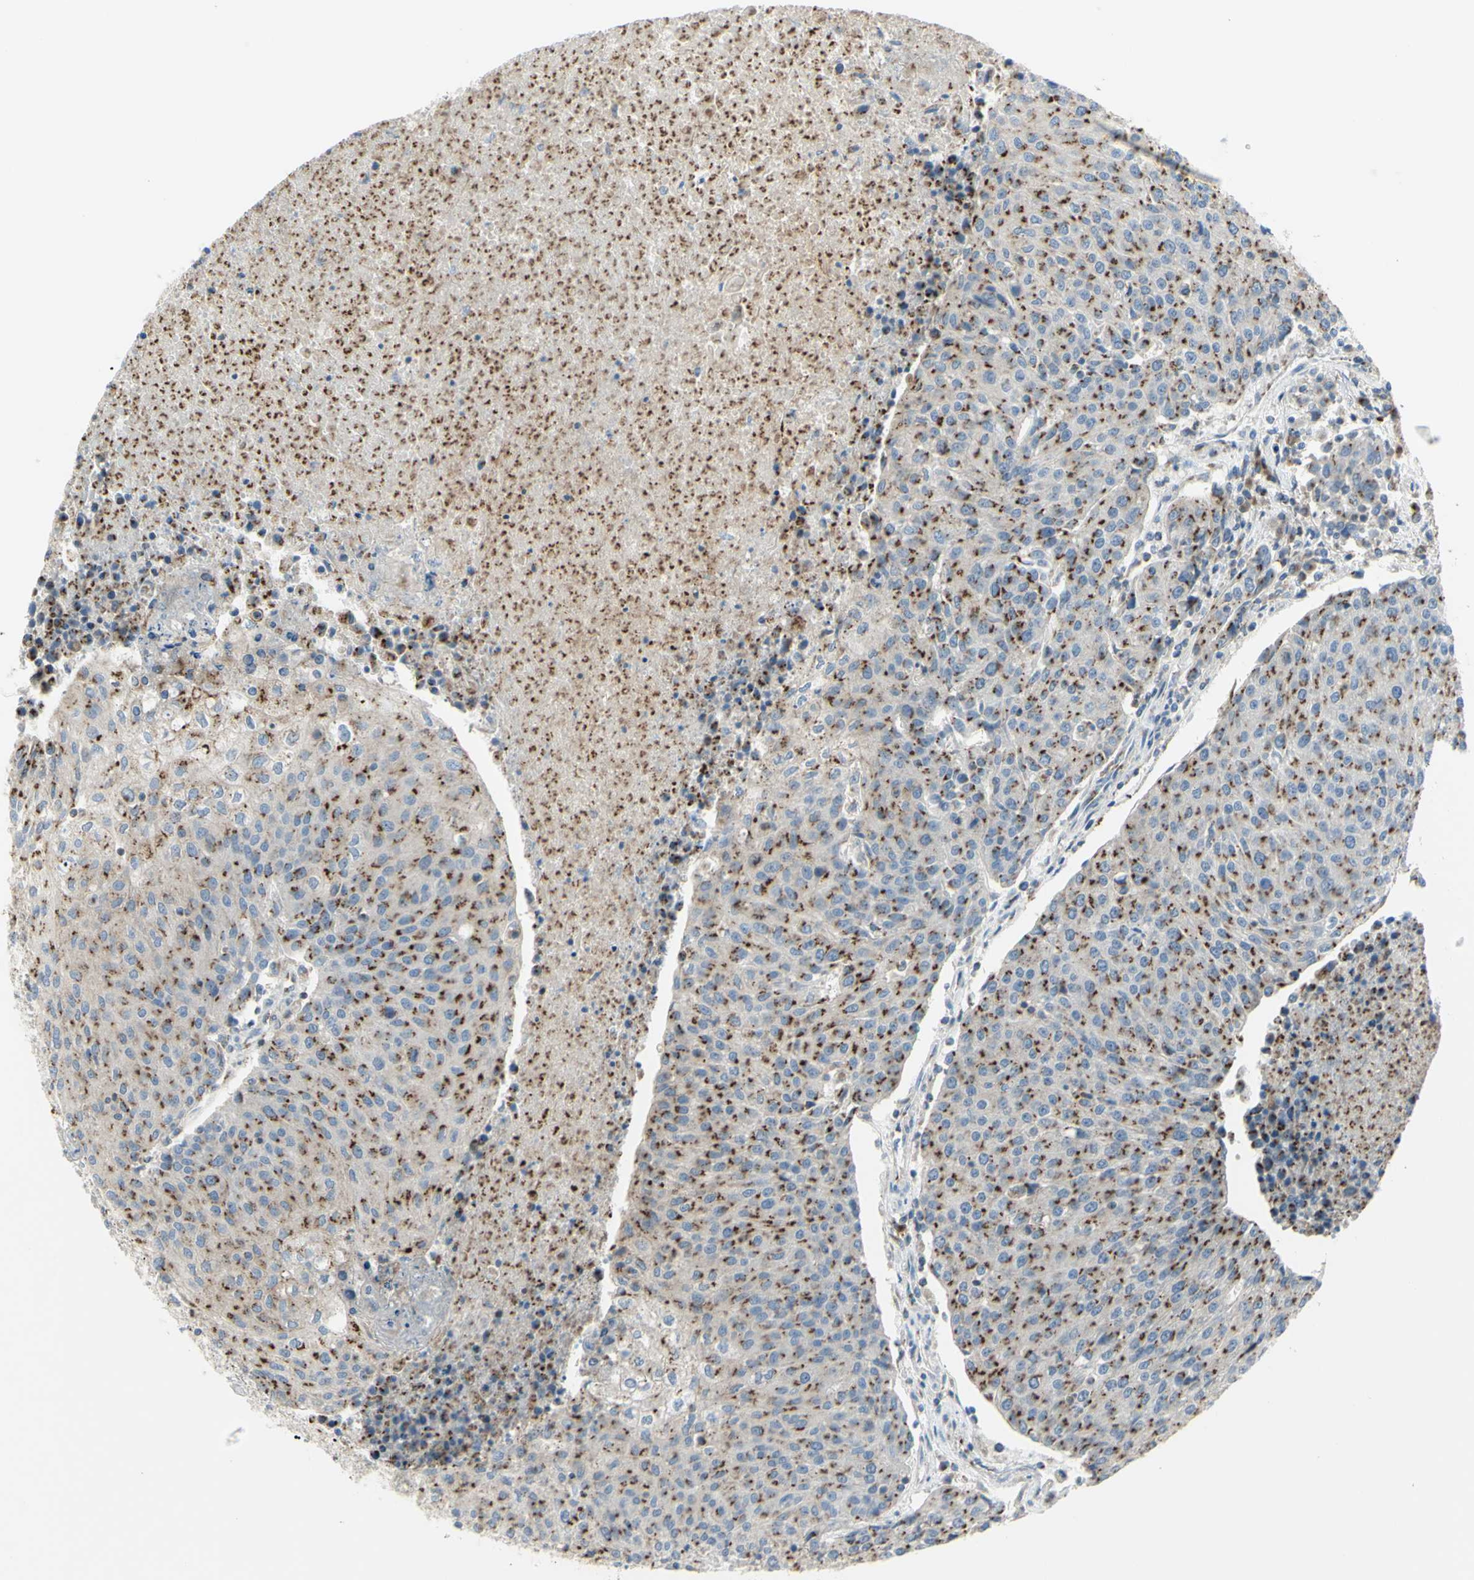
{"staining": {"intensity": "moderate", "quantity": ">75%", "location": "cytoplasmic/membranous"}, "tissue": "urothelial cancer", "cell_type": "Tumor cells", "image_type": "cancer", "snomed": [{"axis": "morphology", "description": "Urothelial carcinoma, High grade"}, {"axis": "topography", "description": "Urinary bladder"}], "caption": "High-grade urothelial carcinoma was stained to show a protein in brown. There is medium levels of moderate cytoplasmic/membranous positivity in approximately >75% of tumor cells.", "gene": "B4GALT3", "patient": {"sex": "female", "age": 85}}